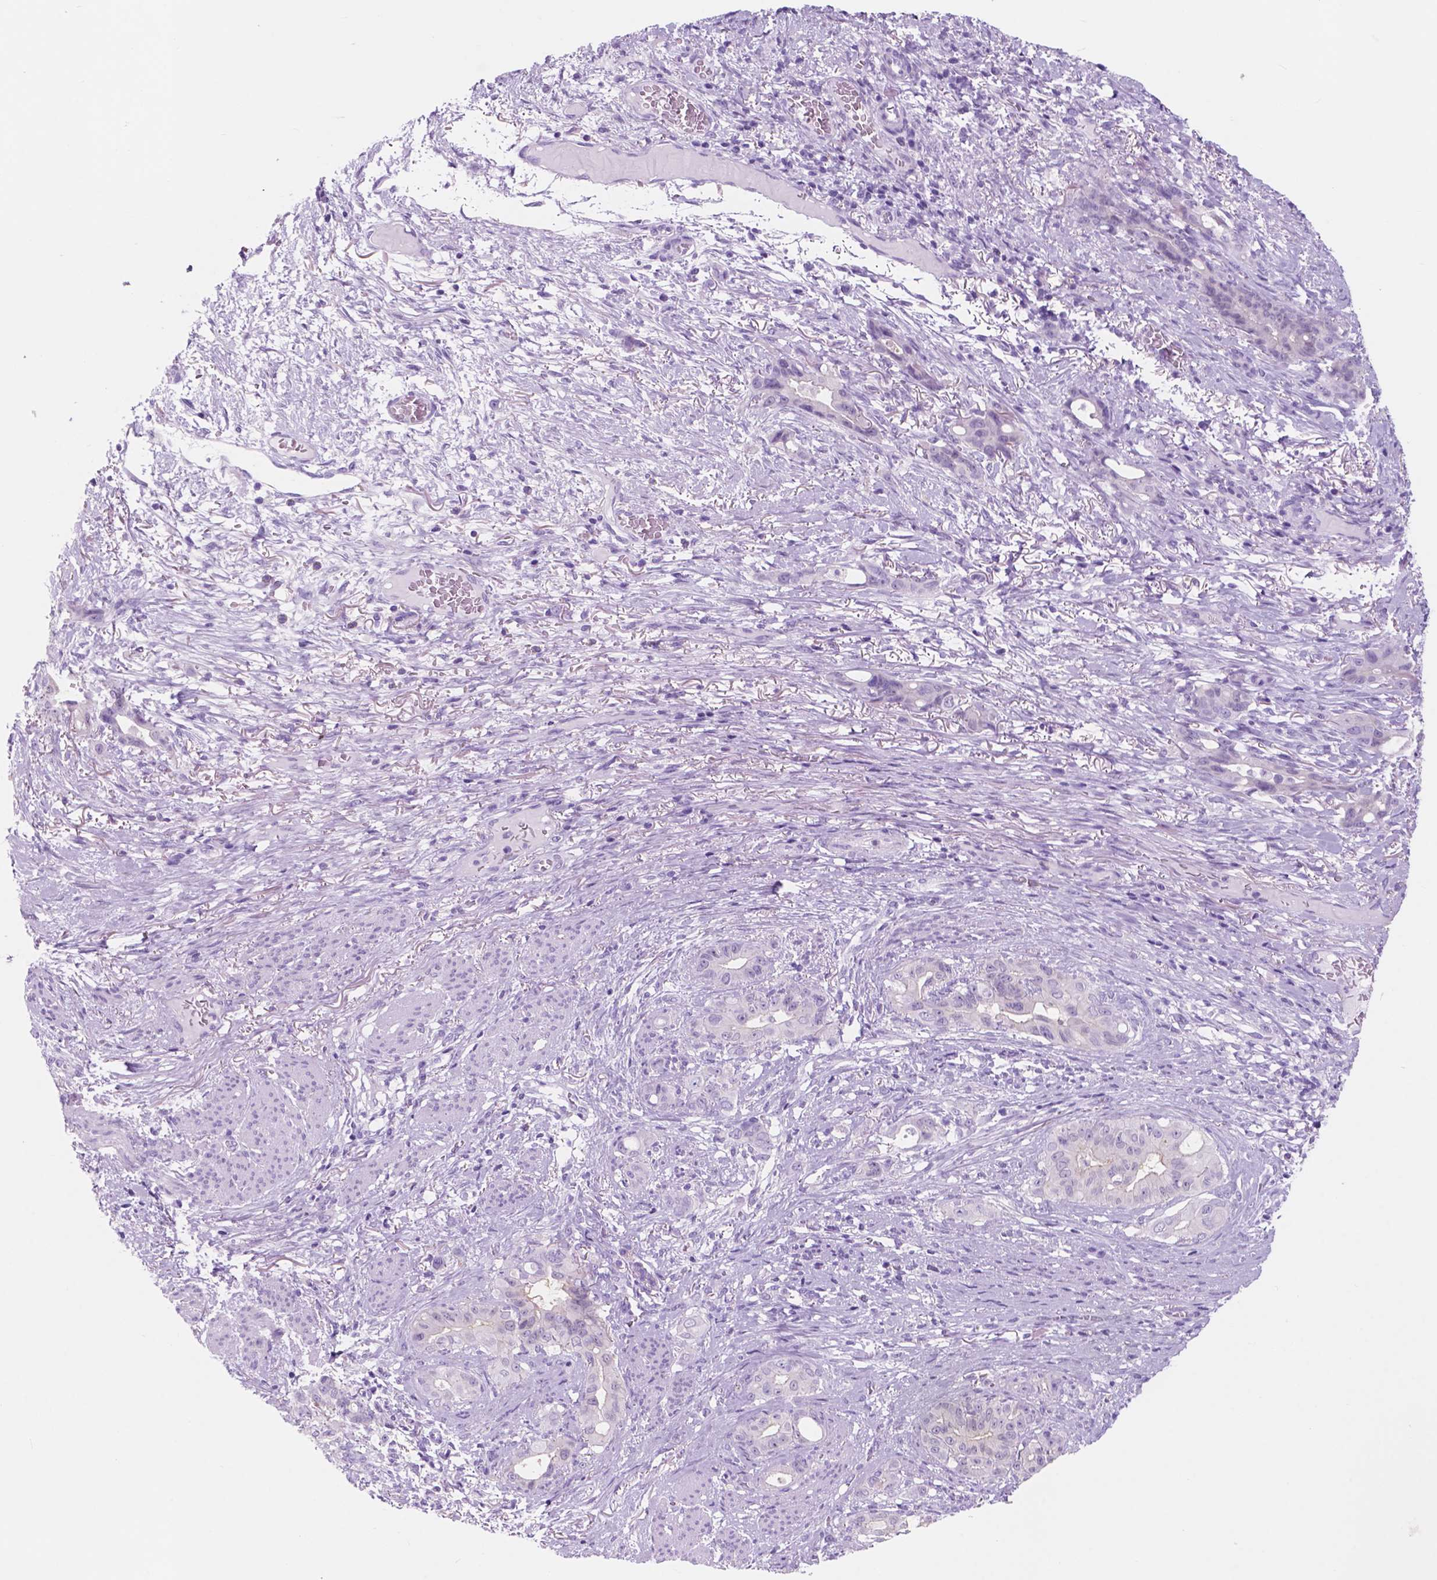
{"staining": {"intensity": "negative", "quantity": "none", "location": "none"}, "tissue": "stomach cancer", "cell_type": "Tumor cells", "image_type": "cancer", "snomed": [{"axis": "morphology", "description": "Normal tissue, NOS"}, {"axis": "morphology", "description": "Adenocarcinoma, NOS"}, {"axis": "topography", "description": "Esophagus"}, {"axis": "topography", "description": "Stomach, upper"}], "caption": "This is an immunohistochemistry micrograph of human stomach cancer (adenocarcinoma). There is no staining in tumor cells.", "gene": "CUZD1", "patient": {"sex": "male", "age": 62}}